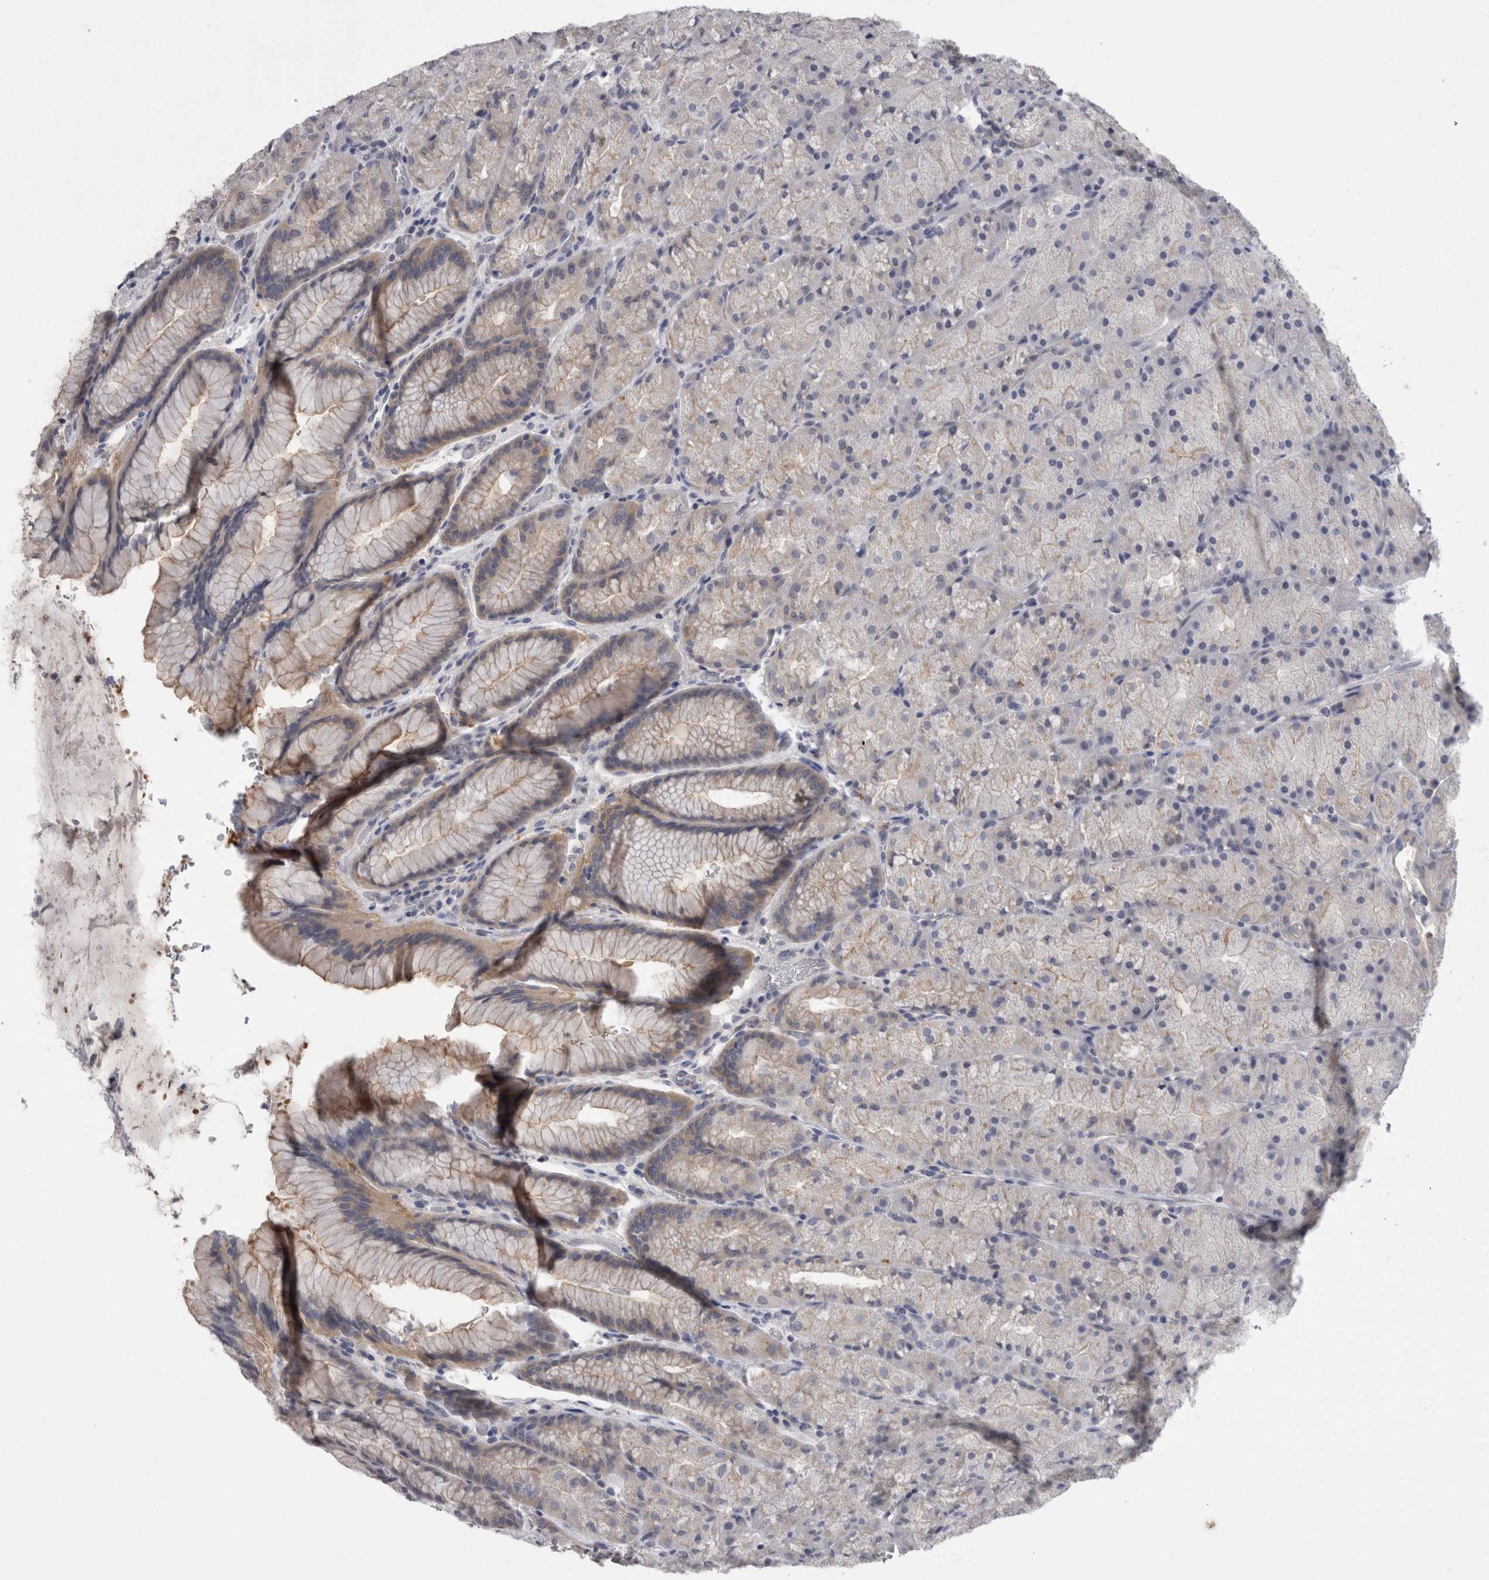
{"staining": {"intensity": "negative", "quantity": "none", "location": "none"}, "tissue": "stomach", "cell_type": "Glandular cells", "image_type": "normal", "snomed": [{"axis": "morphology", "description": "Normal tissue, NOS"}, {"axis": "topography", "description": "Stomach, upper"}, {"axis": "topography", "description": "Stomach"}], "caption": "Immunohistochemistry (IHC) histopathology image of benign stomach: human stomach stained with DAB (3,3'-diaminobenzidine) shows no significant protein expression in glandular cells.", "gene": "LYZL6", "patient": {"sex": "male", "age": 48}}